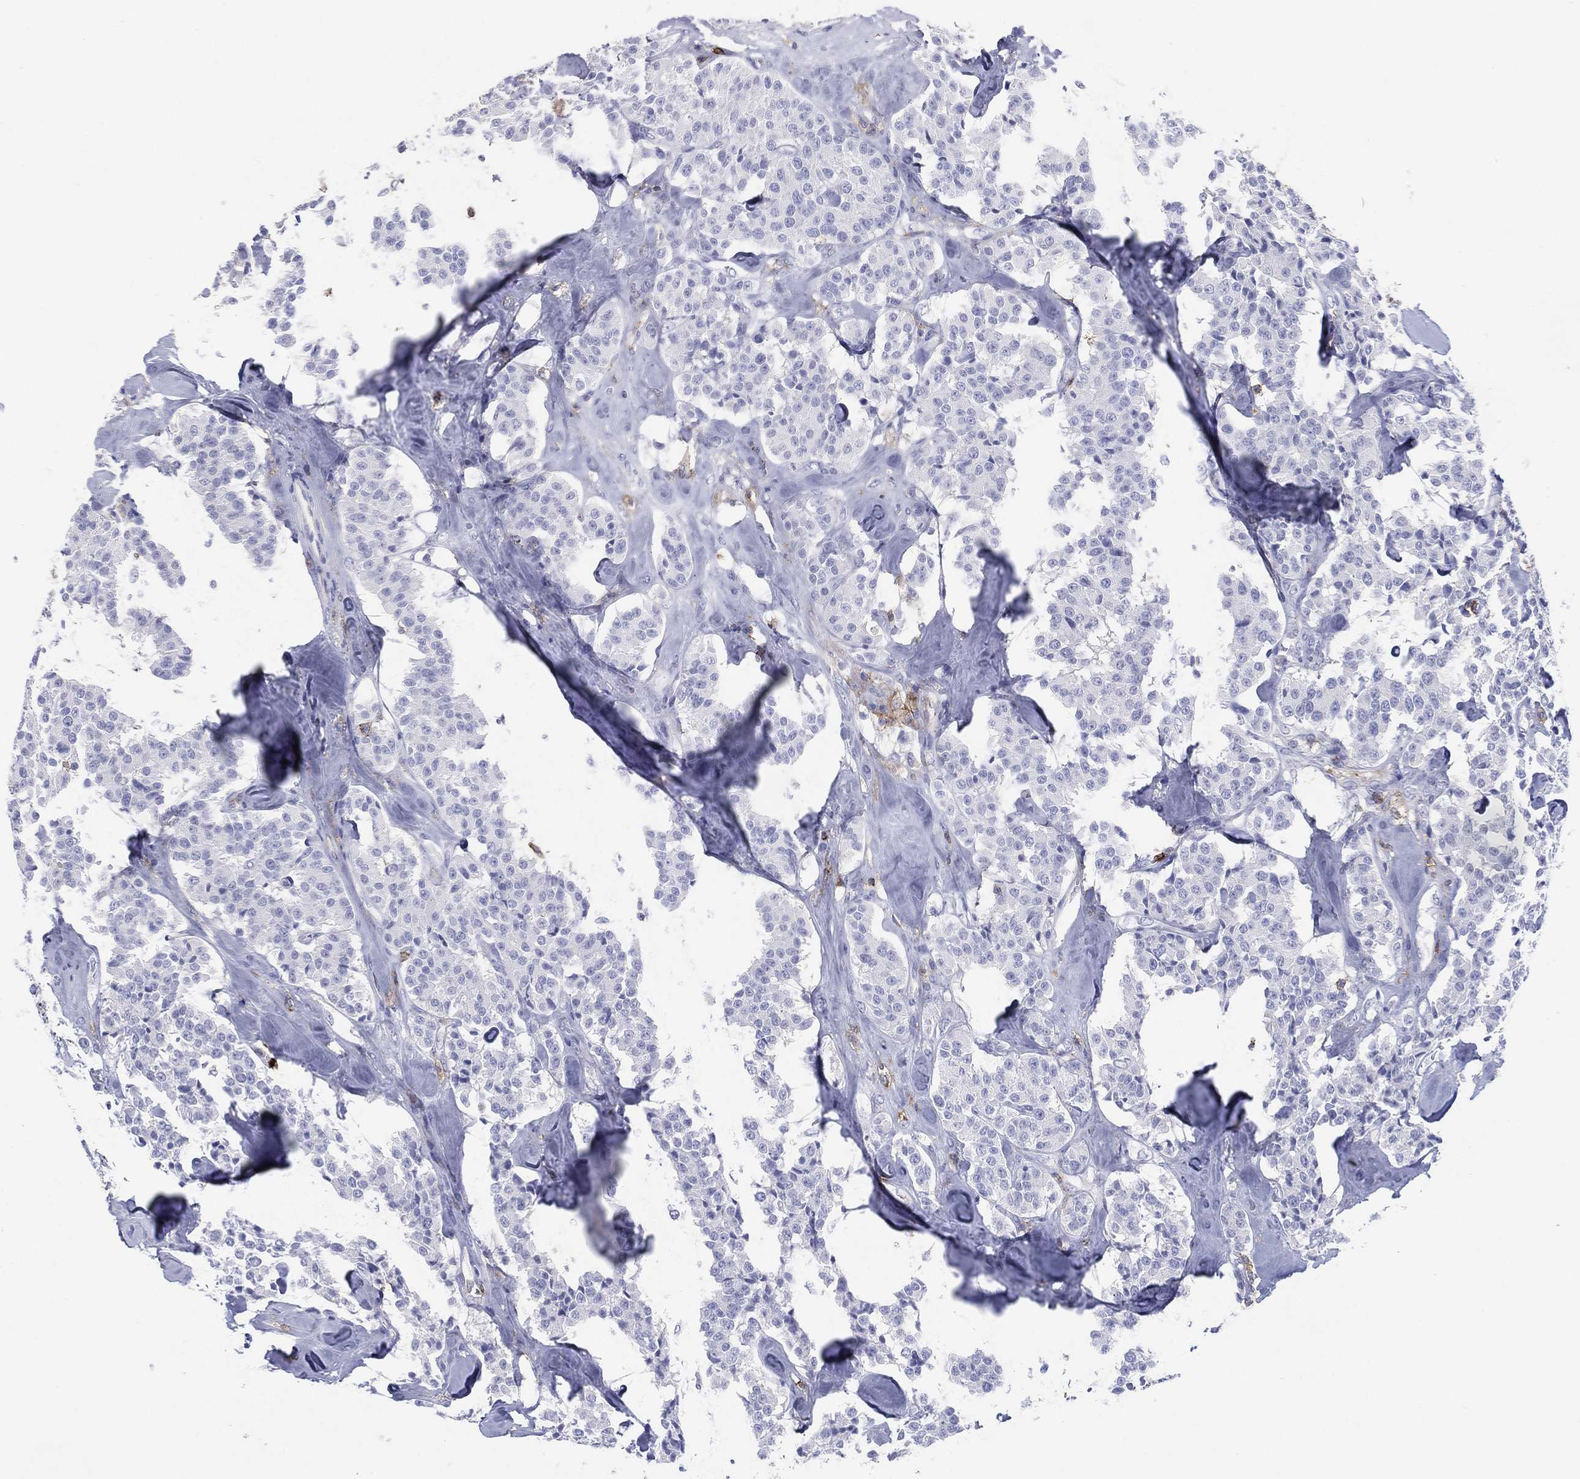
{"staining": {"intensity": "negative", "quantity": "none", "location": "none"}, "tissue": "carcinoid", "cell_type": "Tumor cells", "image_type": "cancer", "snomed": [{"axis": "morphology", "description": "Carcinoid, malignant, NOS"}, {"axis": "topography", "description": "Pancreas"}], "caption": "Micrograph shows no significant protein expression in tumor cells of carcinoid. Brightfield microscopy of immunohistochemistry stained with DAB (brown) and hematoxylin (blue), captured at high magnification.", "gene": "SELPLG", "patient": {"sex": "male", "age": 41}}